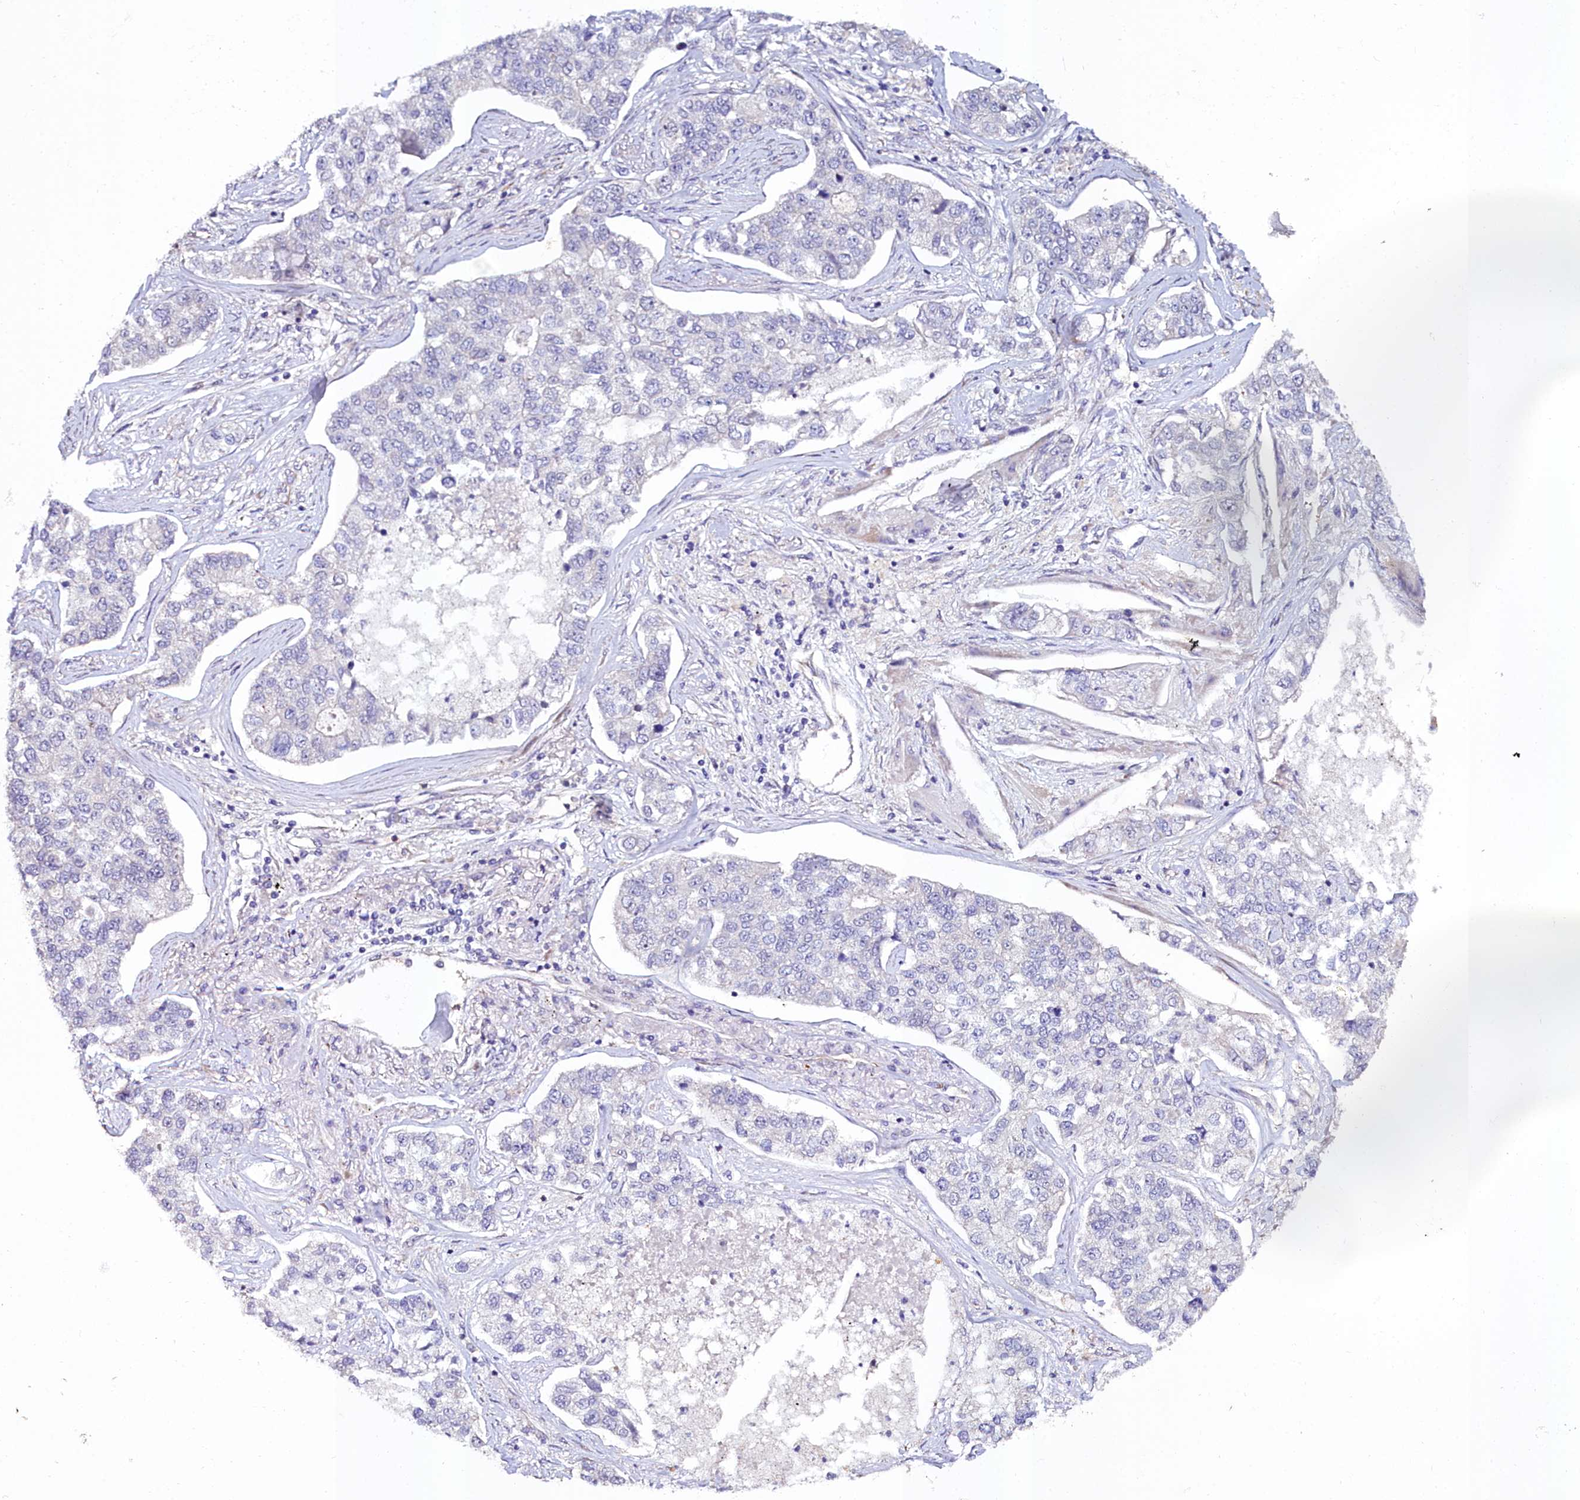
{"staining": {"intensity": "negative", "quantity": "none", "location": "none"}, "tissue": "lung cancer", "cell_type": "Tumor cells", "image_type": "cancer", "snomed": [{"axis": "morphology", "description": "Adenocarcinoma, NOS"}, {"axis": "topography", "description": "Lung"}], "caption": "Immunohistochemistry (IHC) image of lung cancer (adenocarcinoma) stained for a protein (brown), which demonstrates no positivity in tumor cells.", "gene": "C4orf19", "patient": {"sex": "male", "age": 49}}